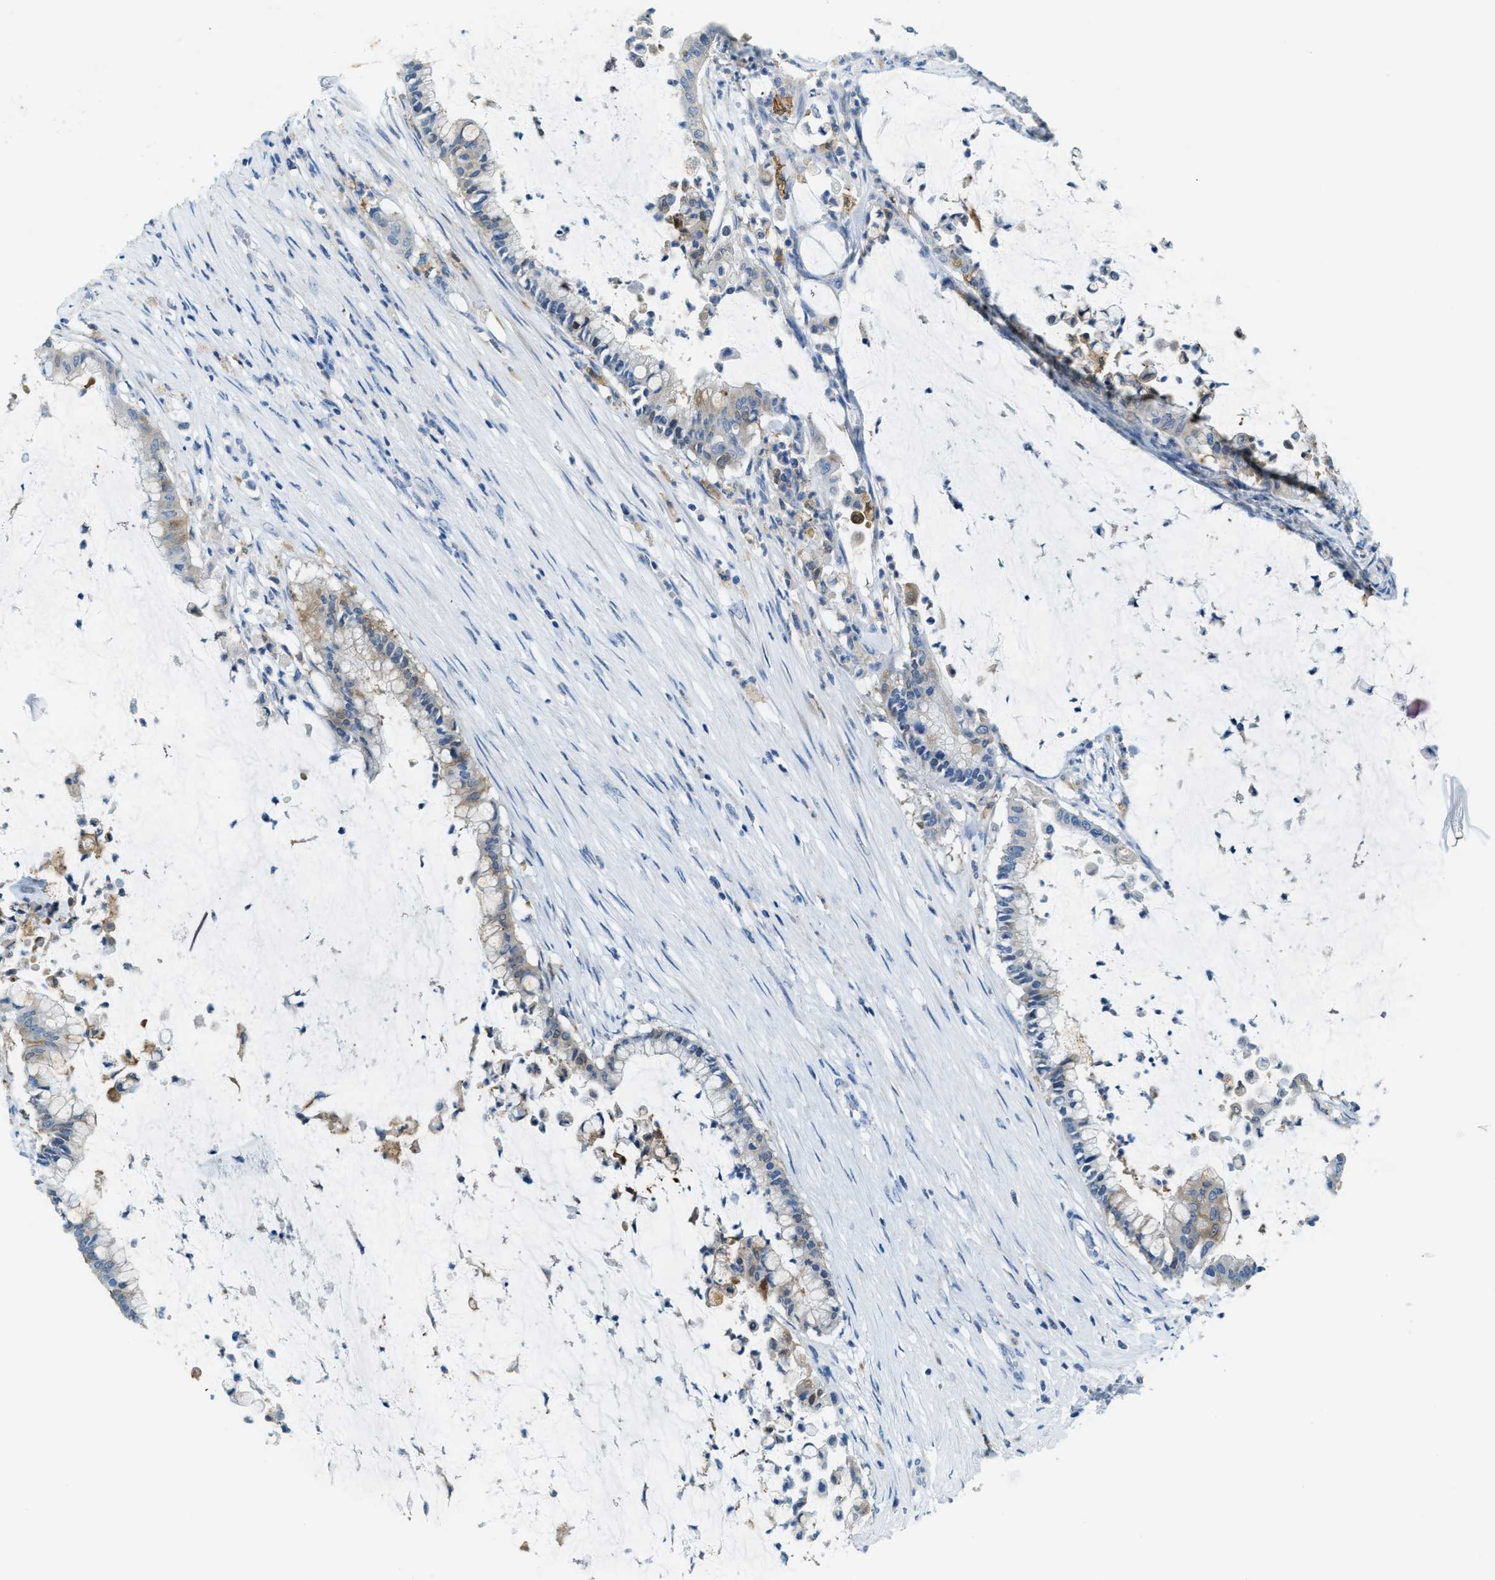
{"staining": {"intensity": "weak", "quantity": "<25%", "location": "cytoplasmic/membranous"}, "tissue": "pancreatic cancer", "cell_type": "Tumor cells", "image_type": "cancer", "snomed": [{"axis": "morphology", "description": "Adenocarcinoma, NOS"}, {"axis": "topography", "description": "Pancreas"}], "caption": "There is no significant positivity in tumor cells of pancreatic adenocarcinoma.", "gene": "MATCAP2", "patient": {"sex": "male", "age": 41}}